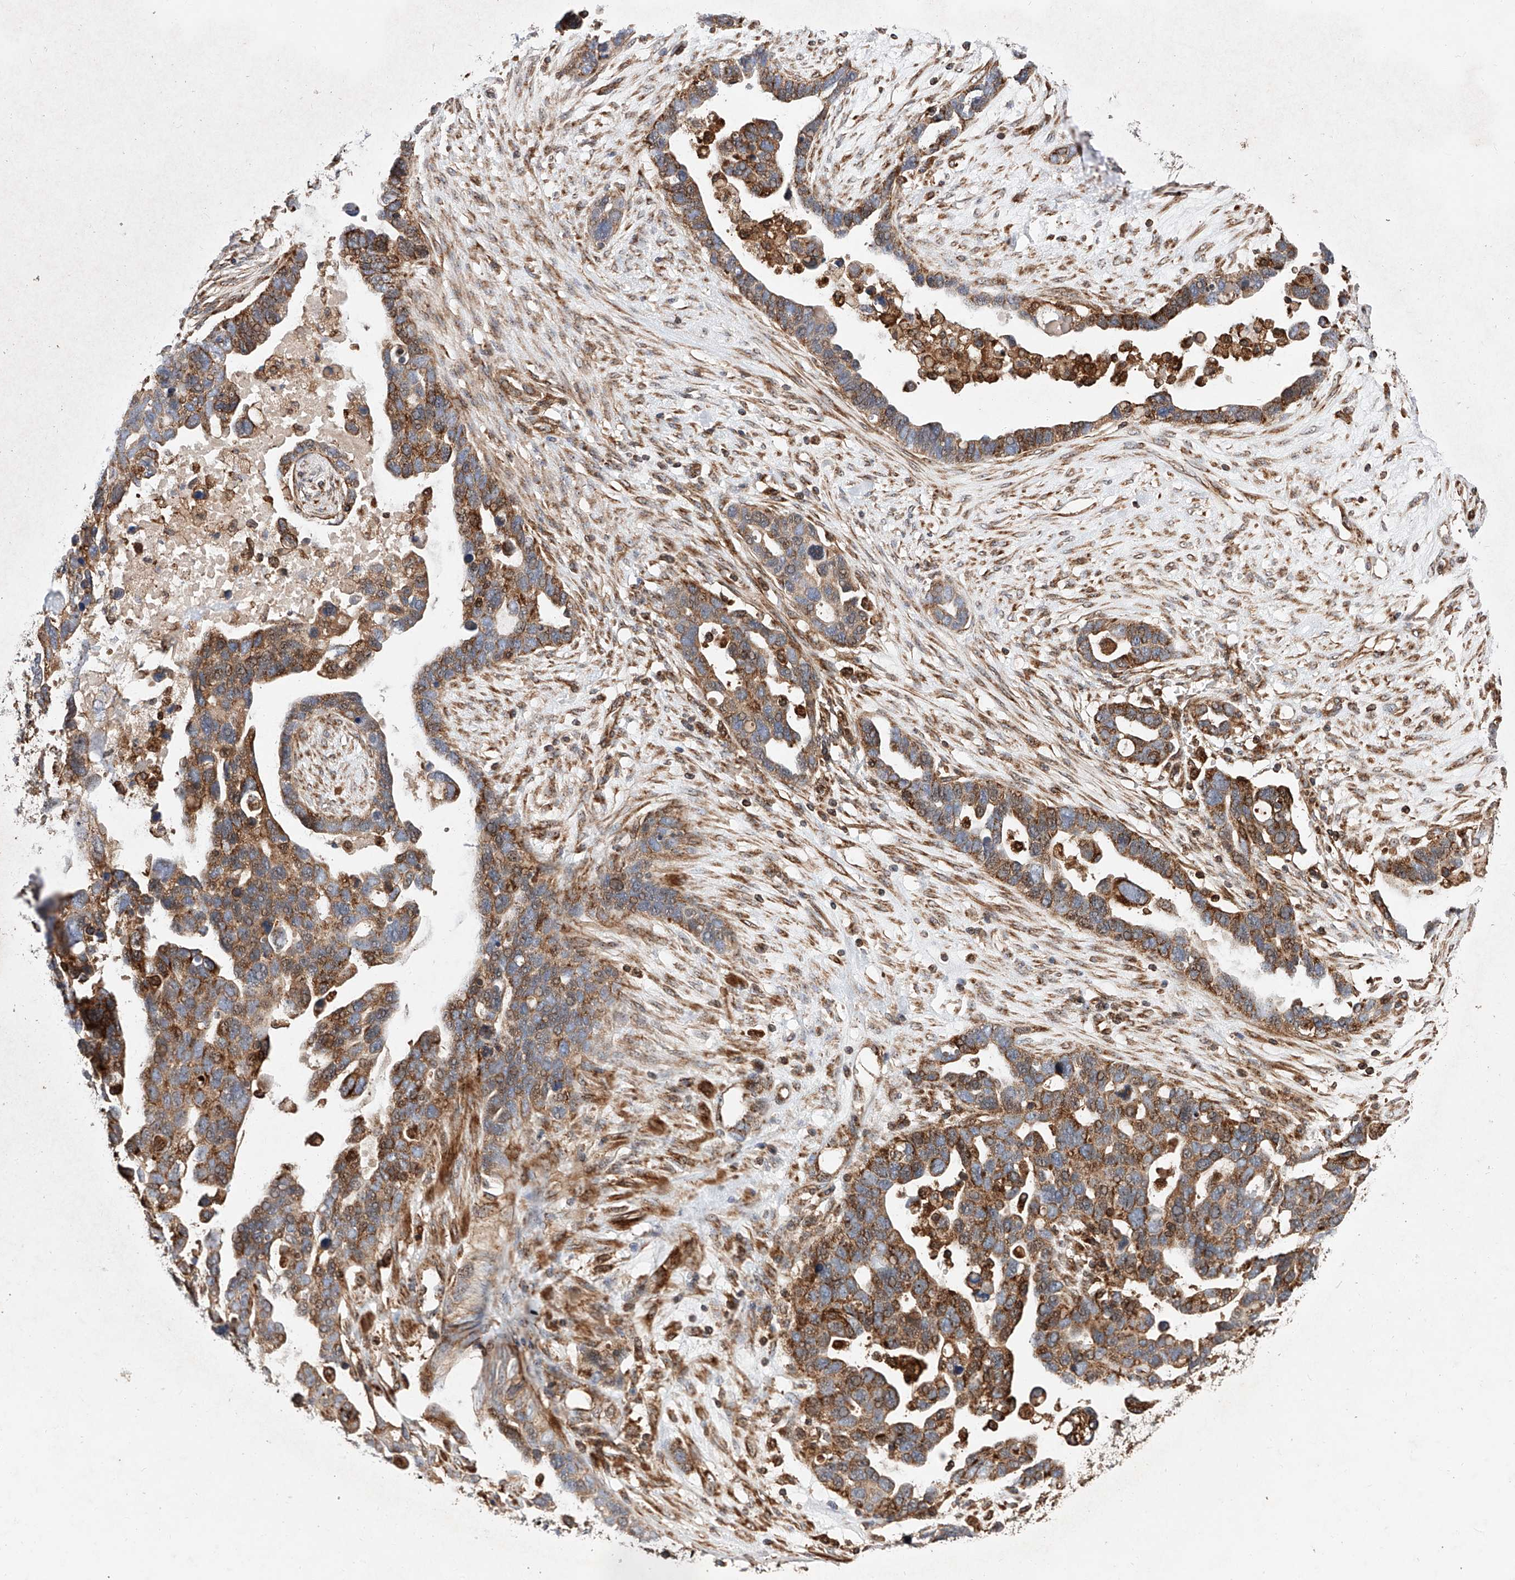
{"staining": {"intensity": "moderate", "quantity": ">75%", "location": "cytoplasmic/membranous"}, "tissue": "ovarian cancer", "cell_type": "Tumor cells", "image_type": "cancer", "snomed": [{"axis": "morphology", "description": "Cystadenocarcinoma, serous, NOS"}, {"axis": "topography", "description": "Ovary"}], "caption": "Brown immunohistochemical staining in ovarian cancer (serous cystadenocarcinoma) reveals moderate cytoplasmic/membranous positivity in approximately >75% of tumor cells.", "gene": "PISD", "patient": {"sex": "female", "age": 54}}